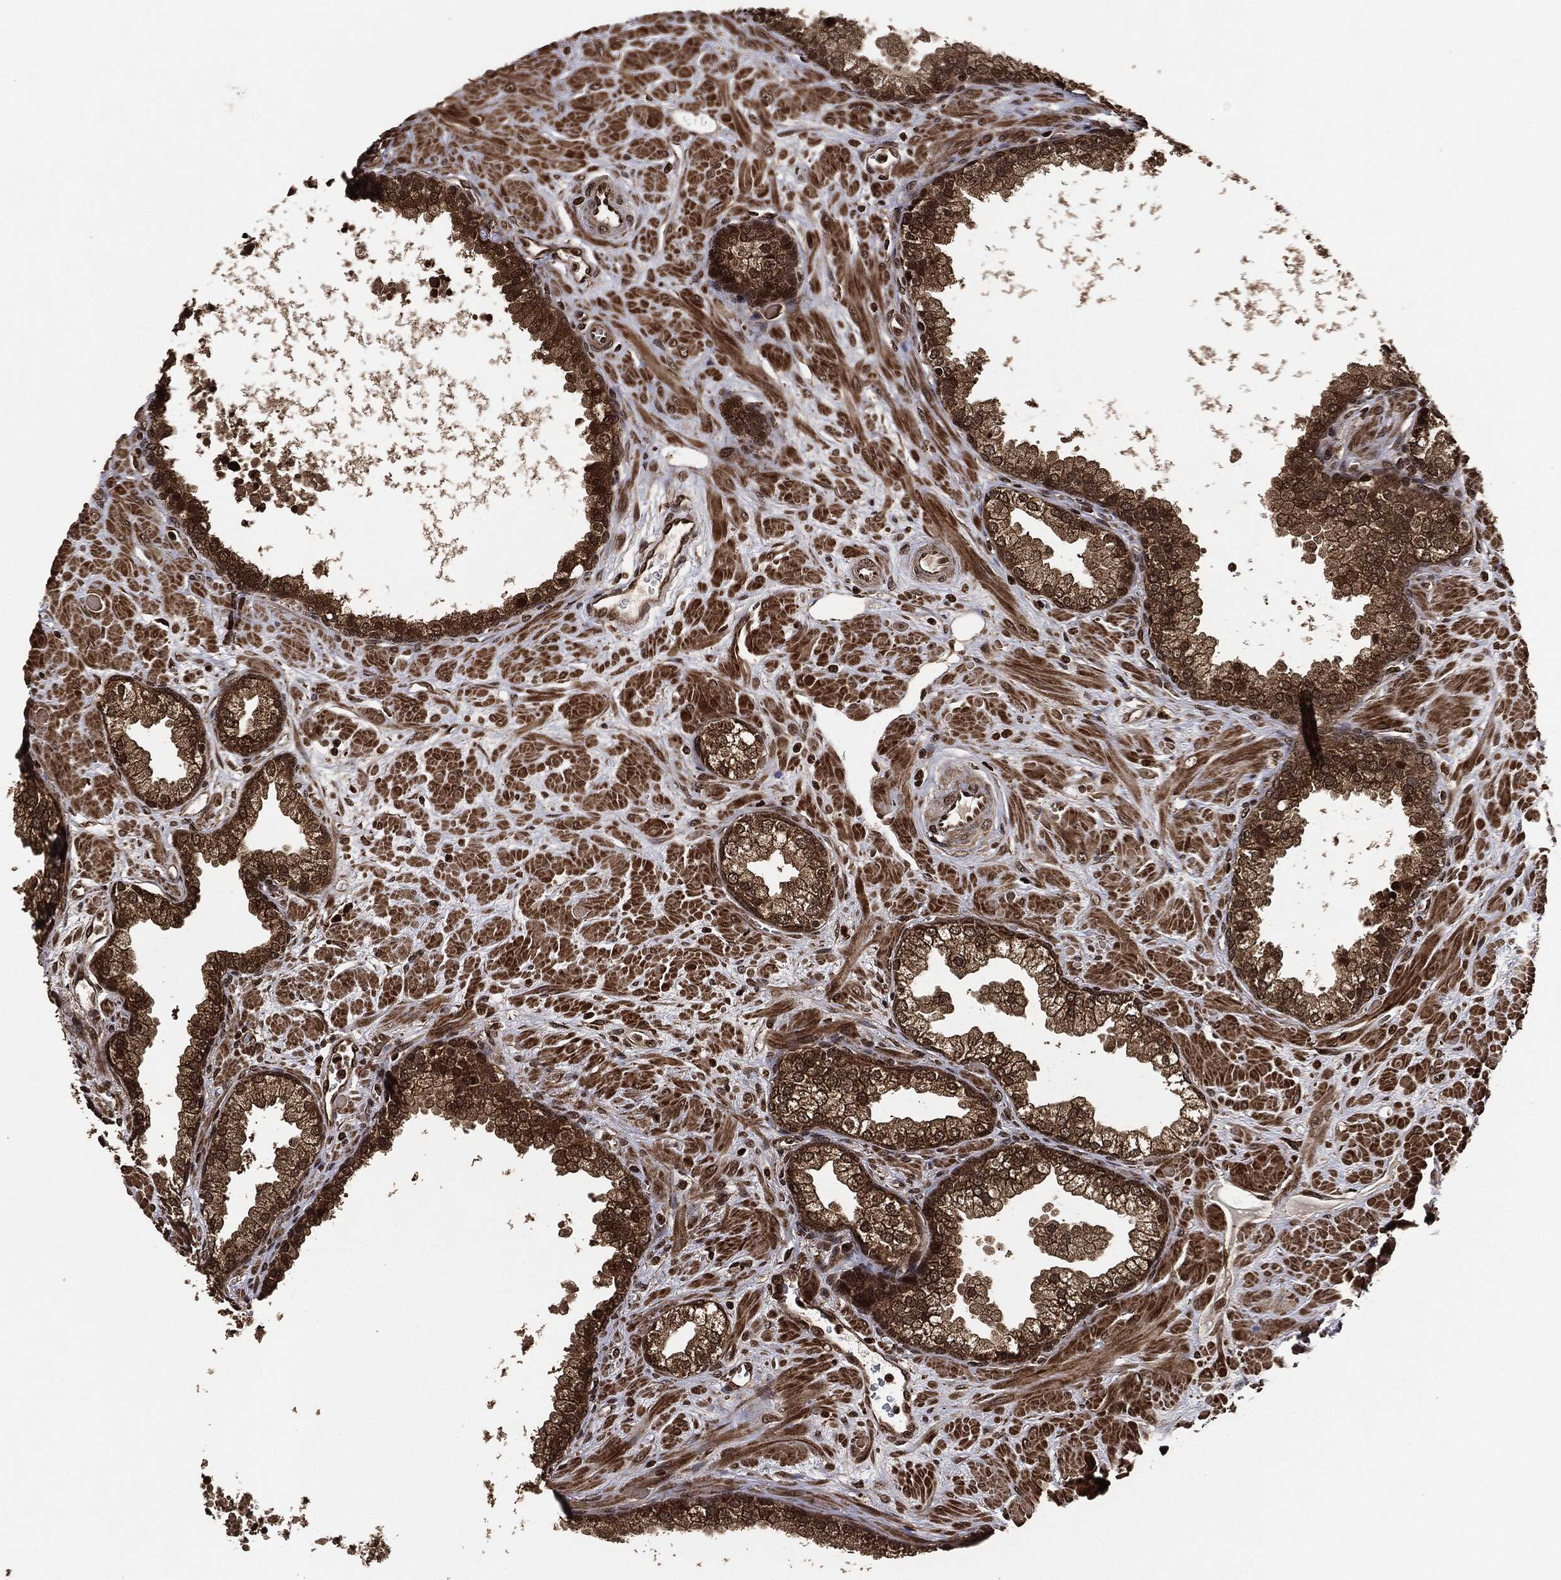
{"staining": {"intensity": "moderate", "quantity": ">75%", "location": "cytoplasmic/membranous,nuclear"}, "tissue": "prostate", "cell_type": "Glandular cells", "image_type": "normal", "snomed": [{"axis": "morphology", "description": "Normal tissue, NOS"}, {"axis": "topography", "description": "Prostate"}], "caption": "Human prostate stained with a brown dye shows moderate cytoplasmic/membranous,nuclear positive staining in approximately >75% of glandular cells.", "gene": "PDK1", "patient": {"sex": "male", "age": 63}}